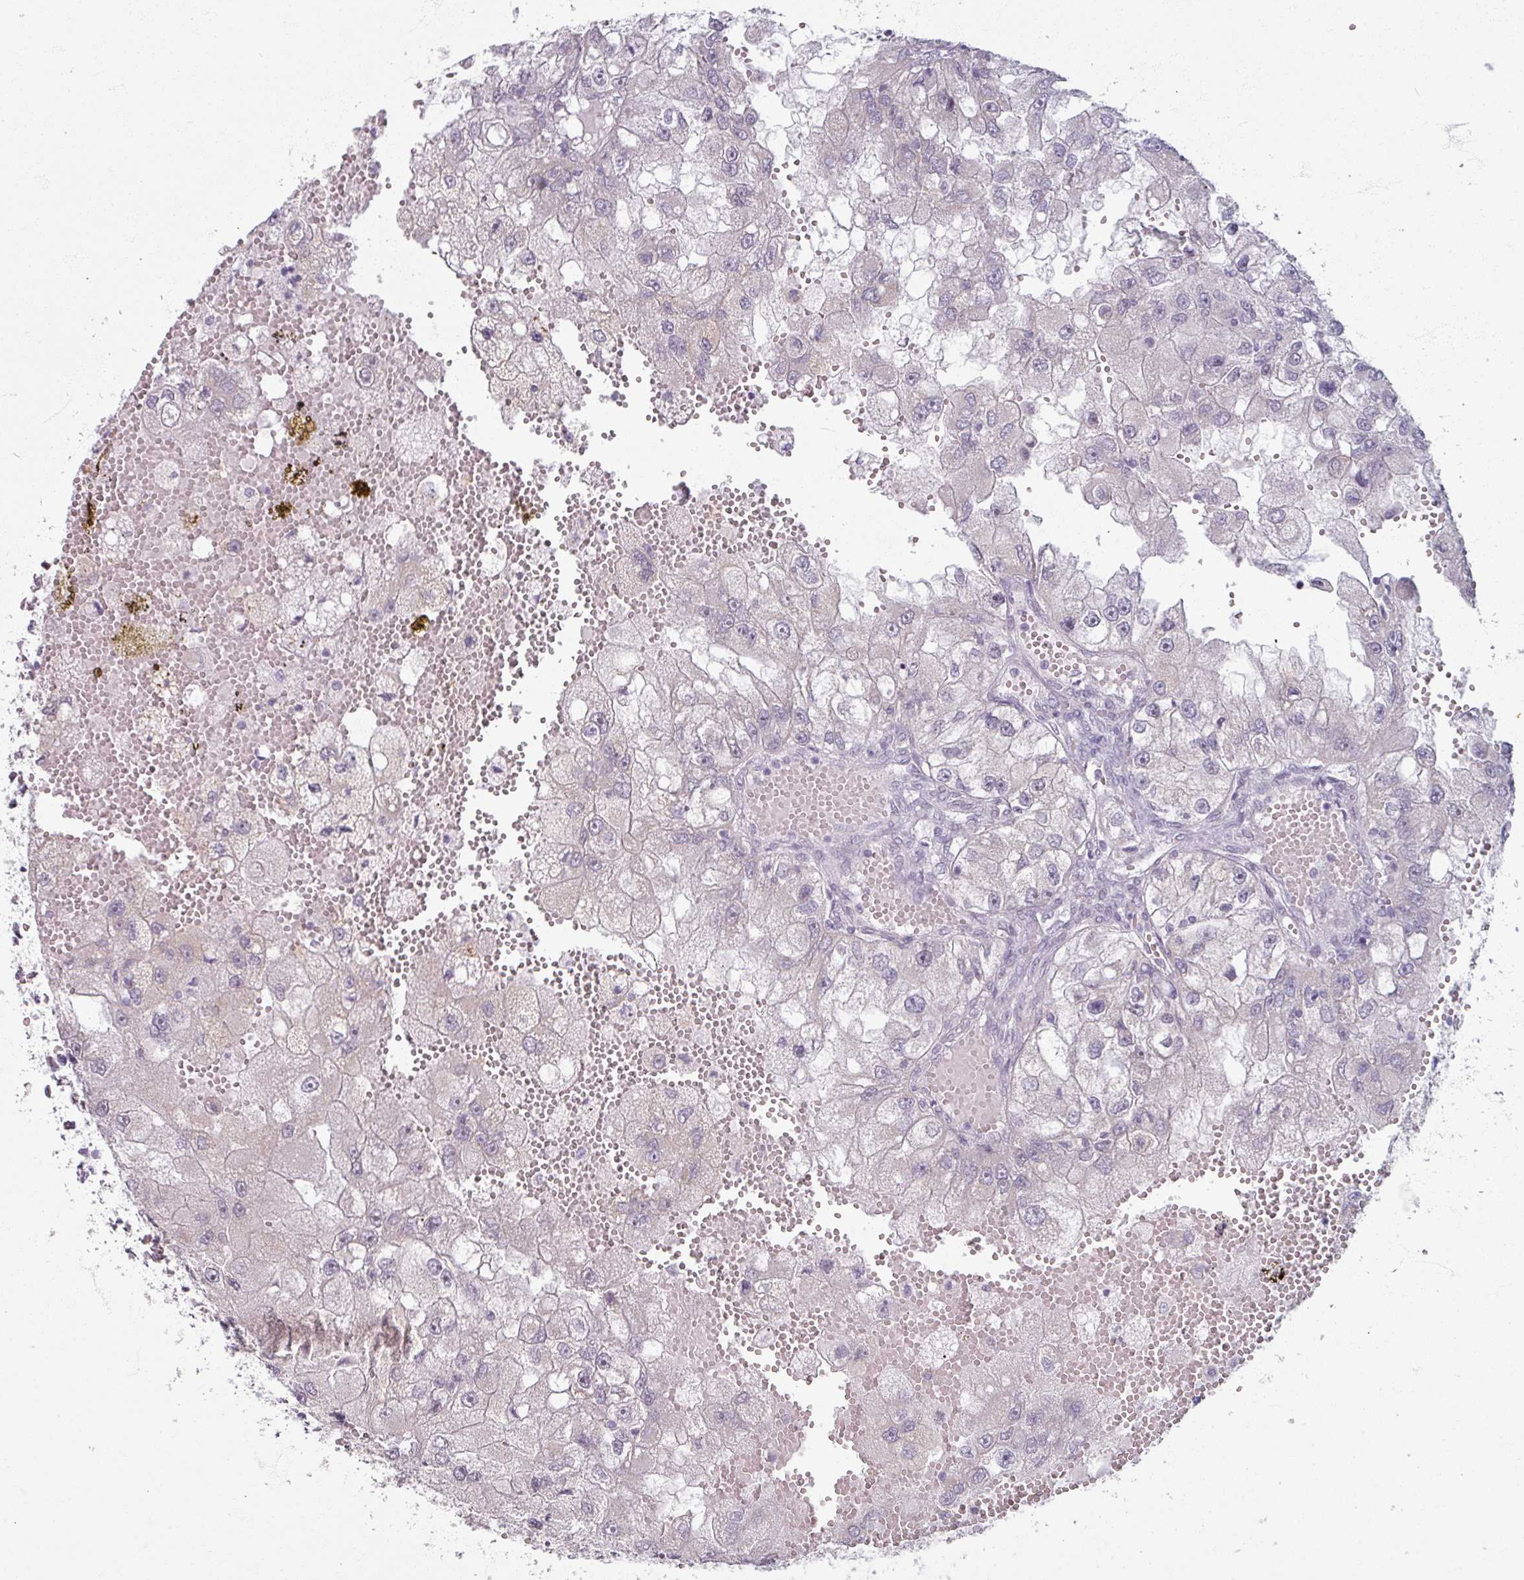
{"staining": {"intensity": "negative", "quantity": "none", "location": "none"}, "tissue": "renal cancer", "cell_type": "Tumor cells", "image_type": "cancer", "snomed": [{"axis": "morphology", "description": "Adenocarcinoma, NOS"}, {"axis": "topography", "description": "Kidney"}], "caption": "Immunohistochemistry of human adenocarcinoma (renal) shows no staining in tumor cells.", "gene": "SOX11", "patient": {"sex": "male", "age": 63}}